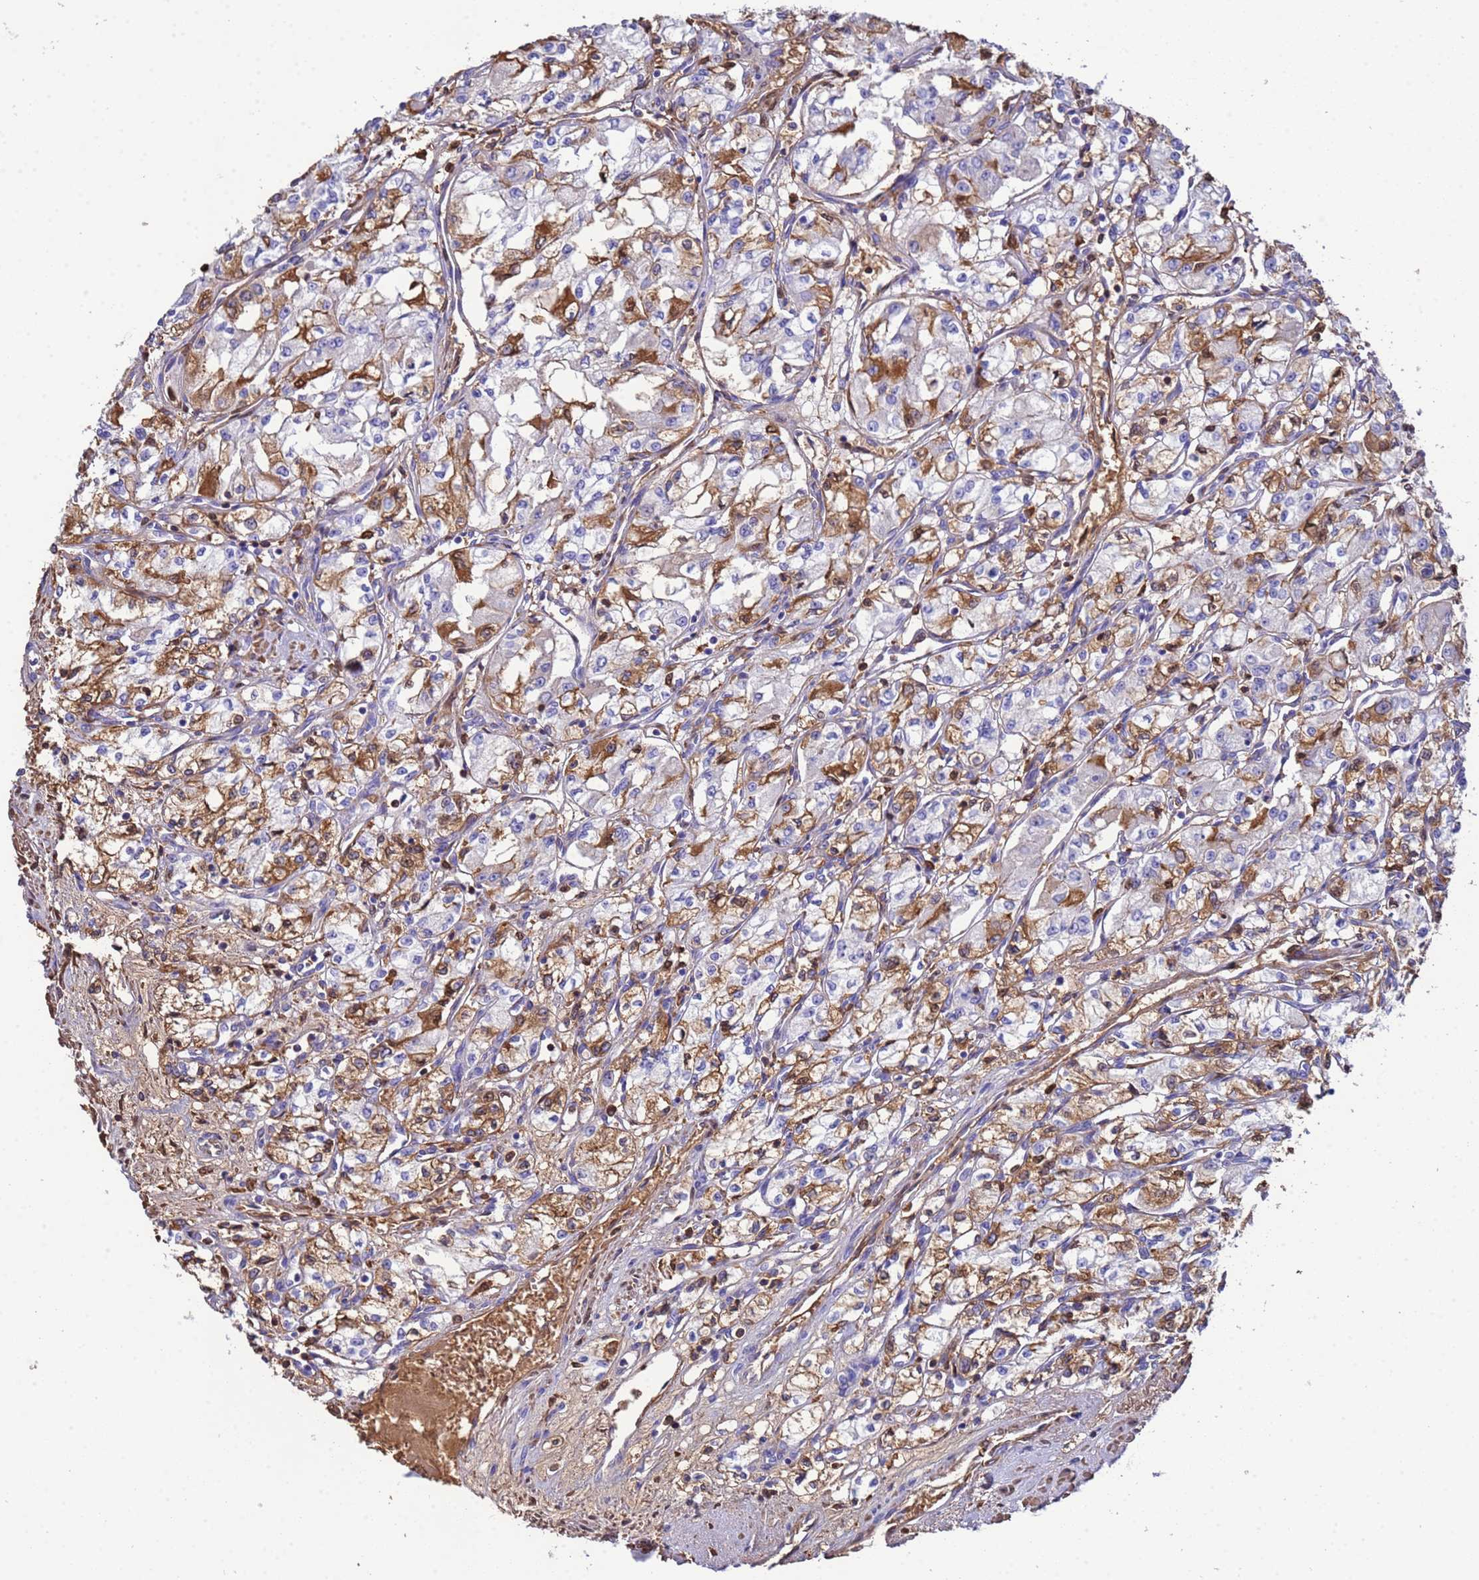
{"staining": {"intensity": "moderate", "quantity": "25%-75%", "location": "cytoplasmic/membranous"}, "tissue": "renal cancer", "cell_type": "Tumor cells", "image_type": "cancer", "snomed": [{"axis": "morphology", "description": "Adenocarcinoma, NOS"}, {"axis": "topography", "description": "Kidney"}], "caption": "Human renal cancer stained for a protein (brown) demonstrates moderate cytoplasmic/membranous positive staining in approximately 25%-75% of tumor cells.", "gene": "H1-7", "patient": {"sex": "male", "age": 59}}